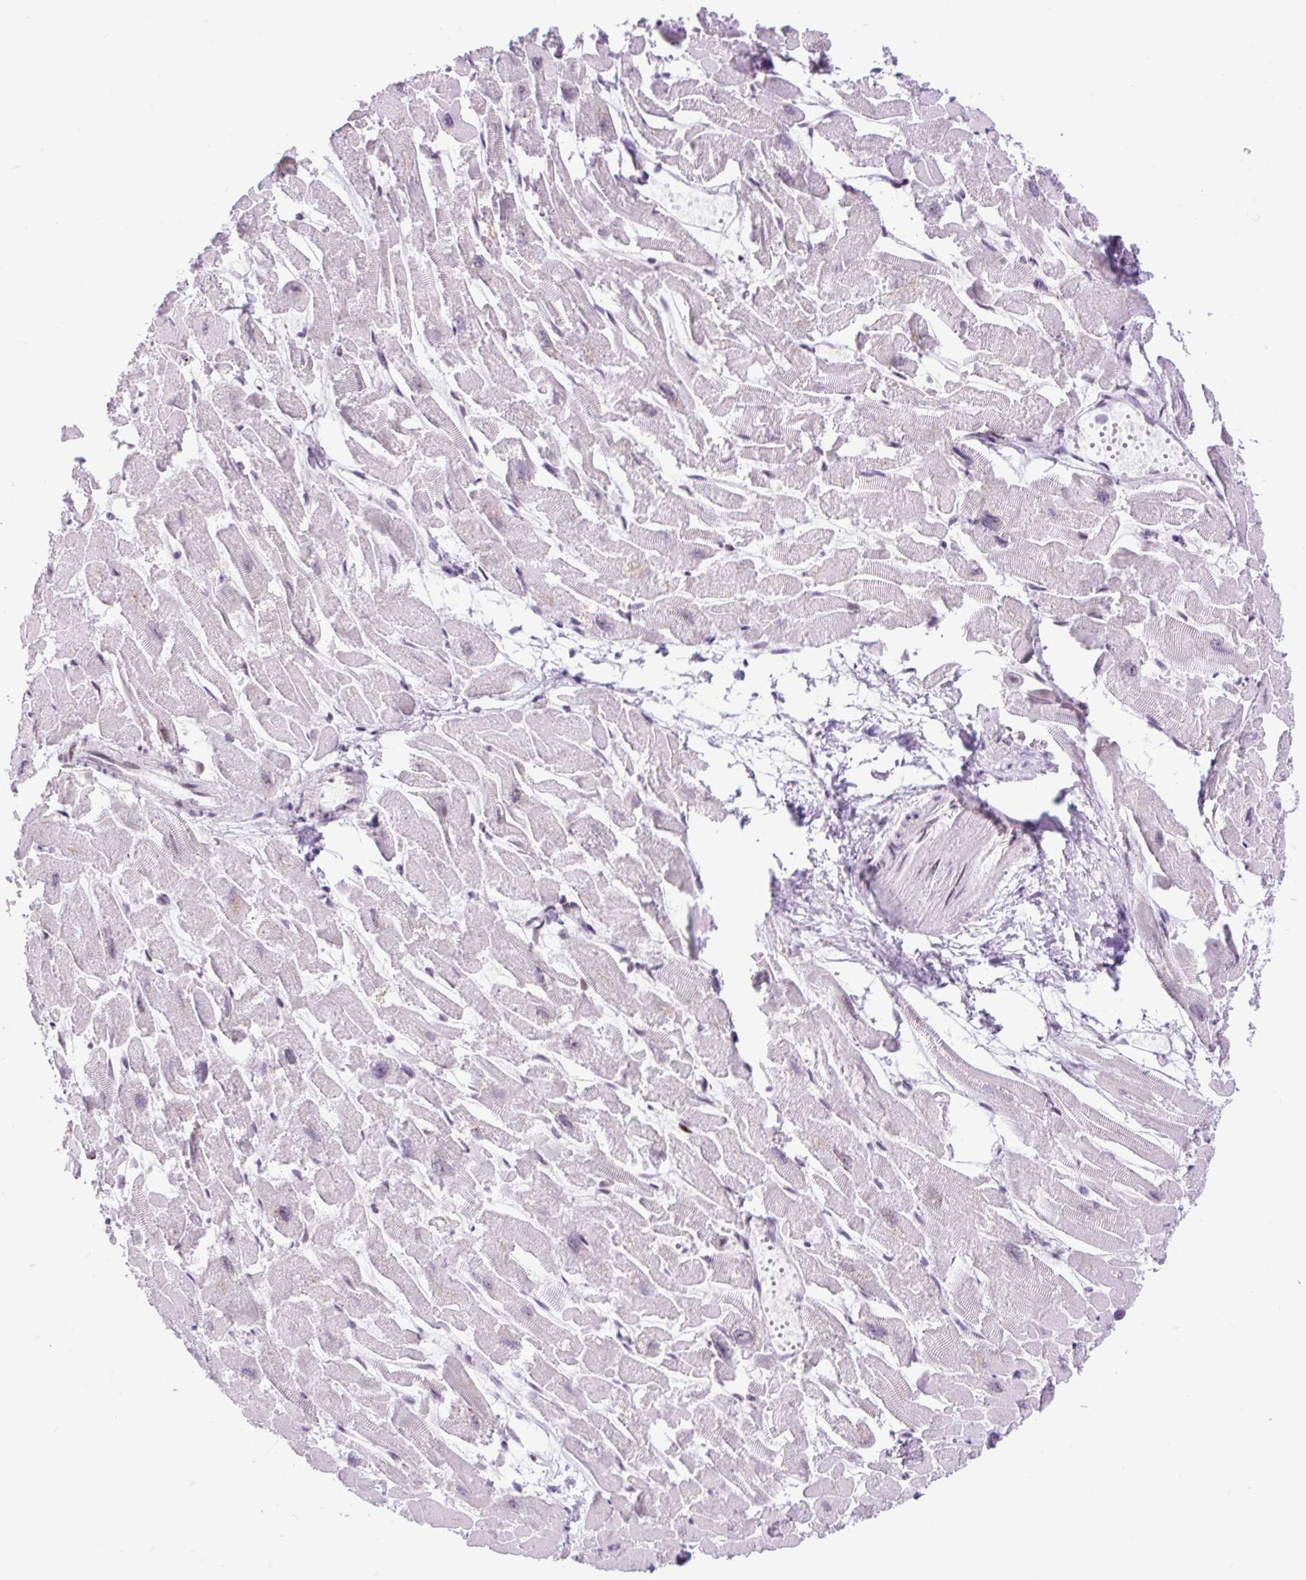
{"staining": {"intensity": "weak", "quantity": "25%-75%", "location": "nuclear"}, "tissue": "heart muscle", "cell_type": "Cardiomyocytes", "image_type": "normal", "snomed": [{"axis": "morphology", "description": "Normal tissue, NOS"}, {"axis": "topography", "description": "Heart"}], "caption": "Heart muscle stained with immunohistochemistry (IHC) displays weak nuclear staining in about 25%-75% of cardiomyocytes.", "gene": "CLK2", "patient": {"sex": "male", "age": 54}}